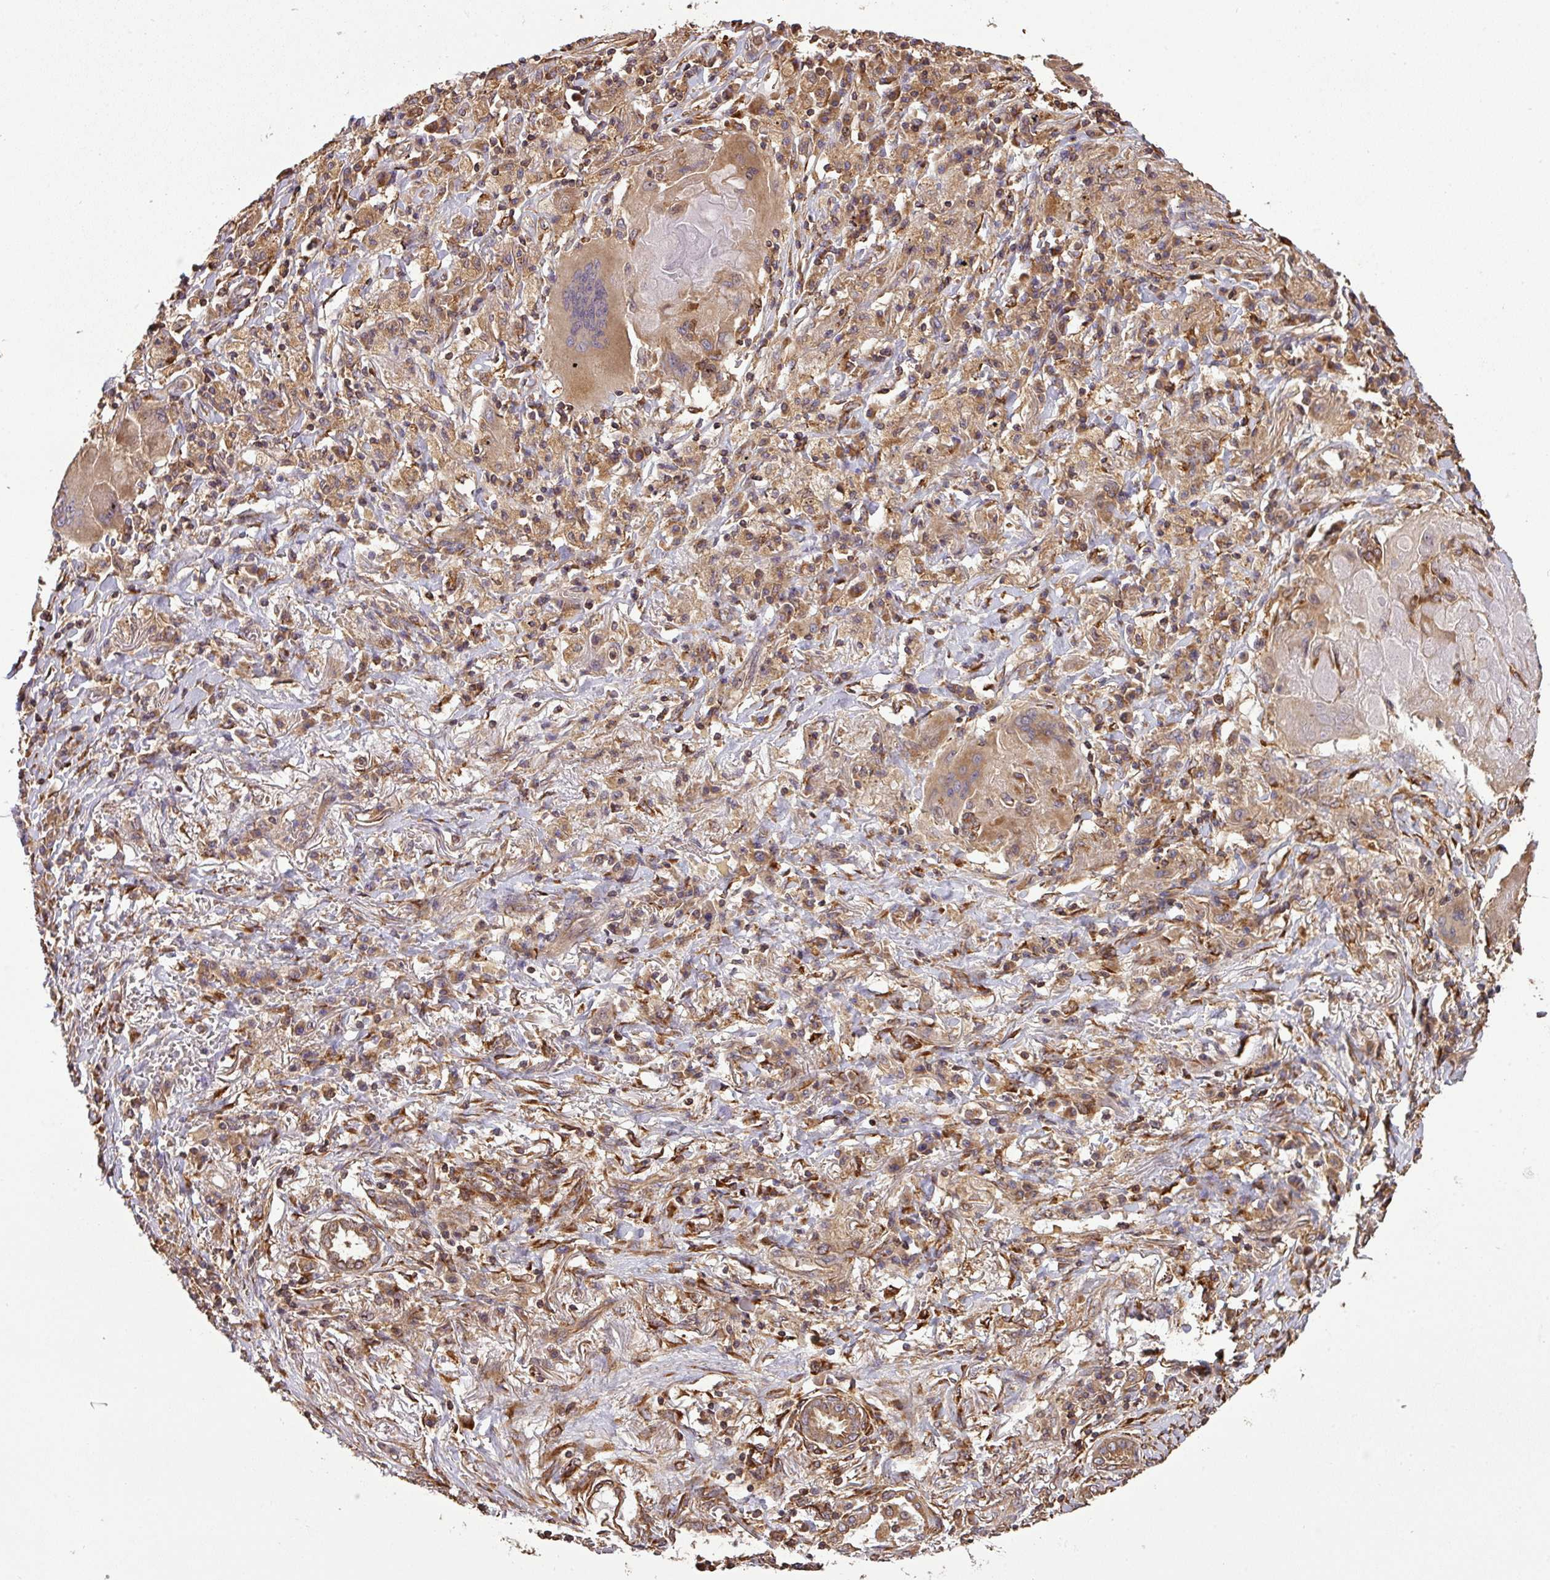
{"staining": {"intensity": "moderate", "quantity": ">75%", "location": "cytoplasmic/membranous"}, "tissue": "lung cancer", "cell_type": "Tumor cells", "image_type": "cancer", "snomed": [{"axis": "morphology", "description": "Squamous cell carcinoma, NOS"}, {"axis": "topography", "description": "Lung"}], "caption": "Immunohistochemistry image of lung squamous cell carcinoma stained for a protein (brown), which displays medium levels of moderate cytoplasmic/membranous expression in about >75% of tumor cells.", "gene": "VENTX", "patient": {"sex": "male", "age": 61}}